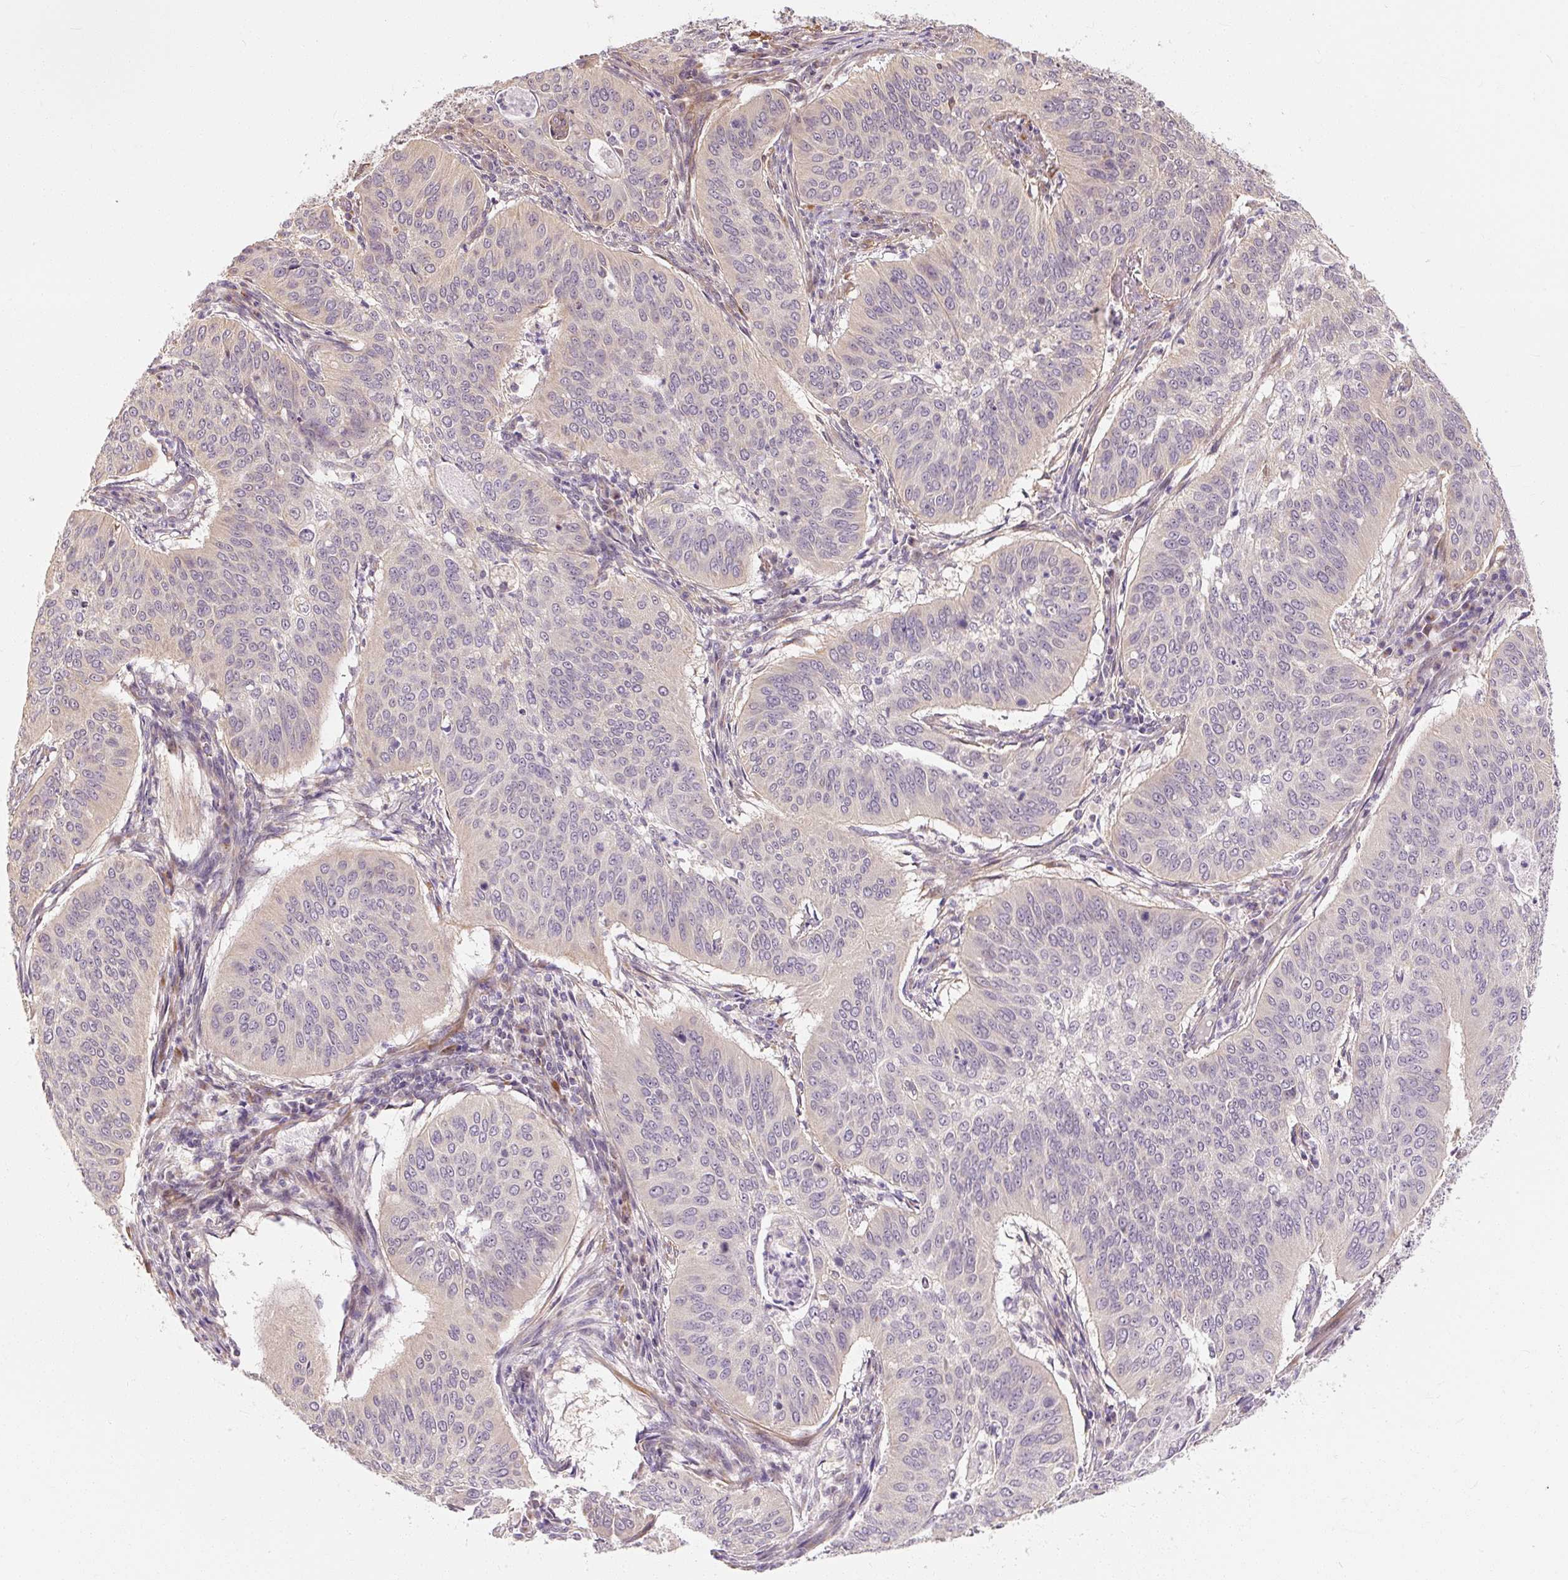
{"staining": {"intensity": "negative", "quantity": "none", "location": "none"}, "tissue": "cervical cancer", "cell_type": "Tumor cells", "image_type": "cancer", "snomed": [{"axis": "morphology", "description": "Normal tissue, NOS"}, {"axis": "morphology", "description": "Squamous cell carcinoma, NOS"}, {"axis": "topography", "description": "Cervix"}], "caption": "Tumor cells show no significant staining in squamous cell carcinoma (cervical). Nuclei are stained in blue.", "gene": "RB1CC1", "patient": {"sex": "female", "age": 39}}